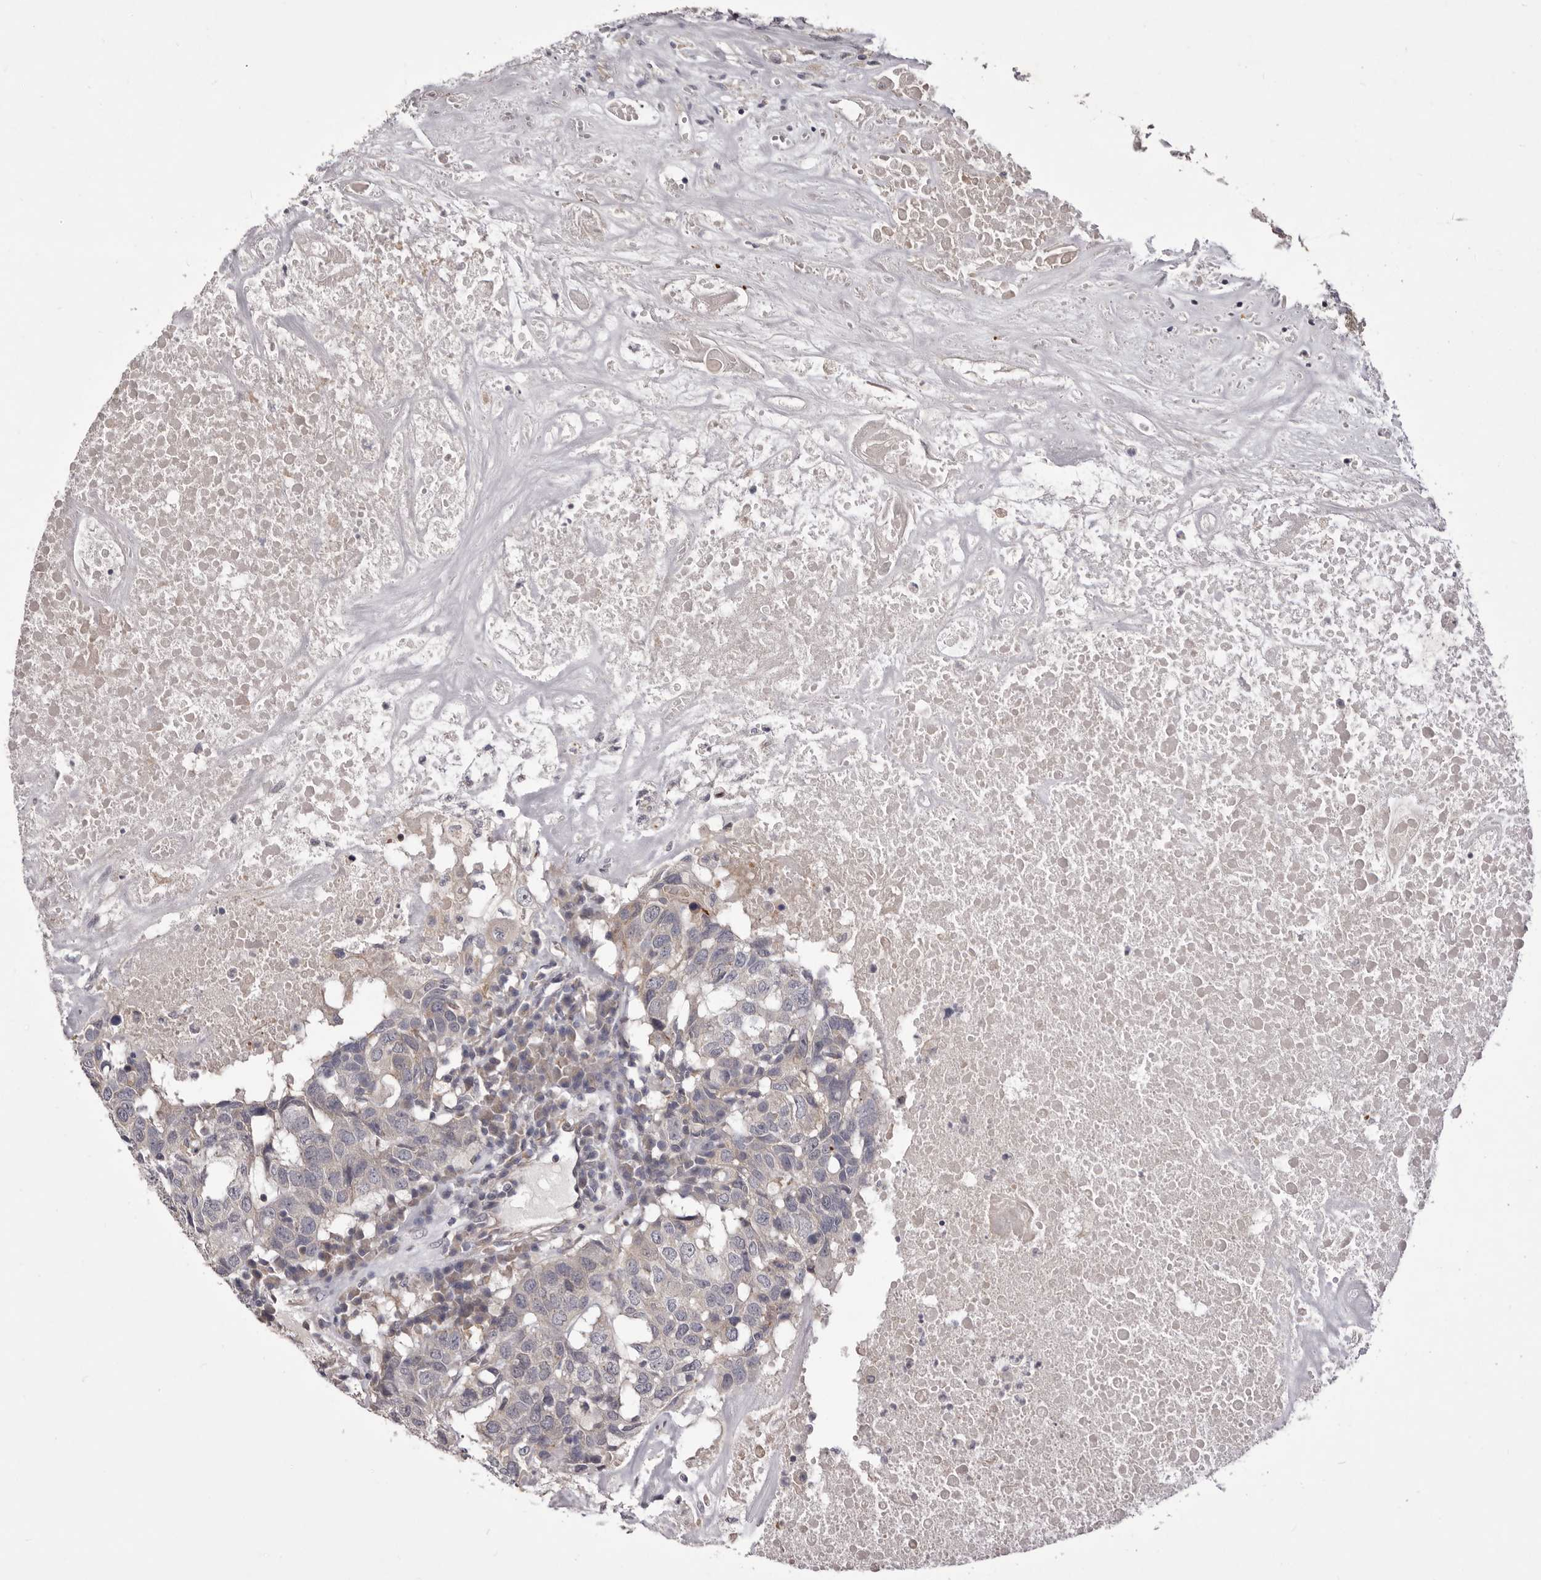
{"staining": {"intensity": "negative", "quantity": "none", "location": "none"}, "tissue": "head and neck cancer", "cell_type": "Tumor cells", "image_type": "cancer", "snomed": [{"axis": "morphology", "description": "Squamous cell carcinoma, NOS"}, {"axis": "topography", "description": "Head-Neck"}], "caption": "DAB immunohistochemical staining of human head and neck cancer exhibits no significant staining in tumor cells.", "gene": "PNRC1", "patient": {"sex": "male", "age": 66}}